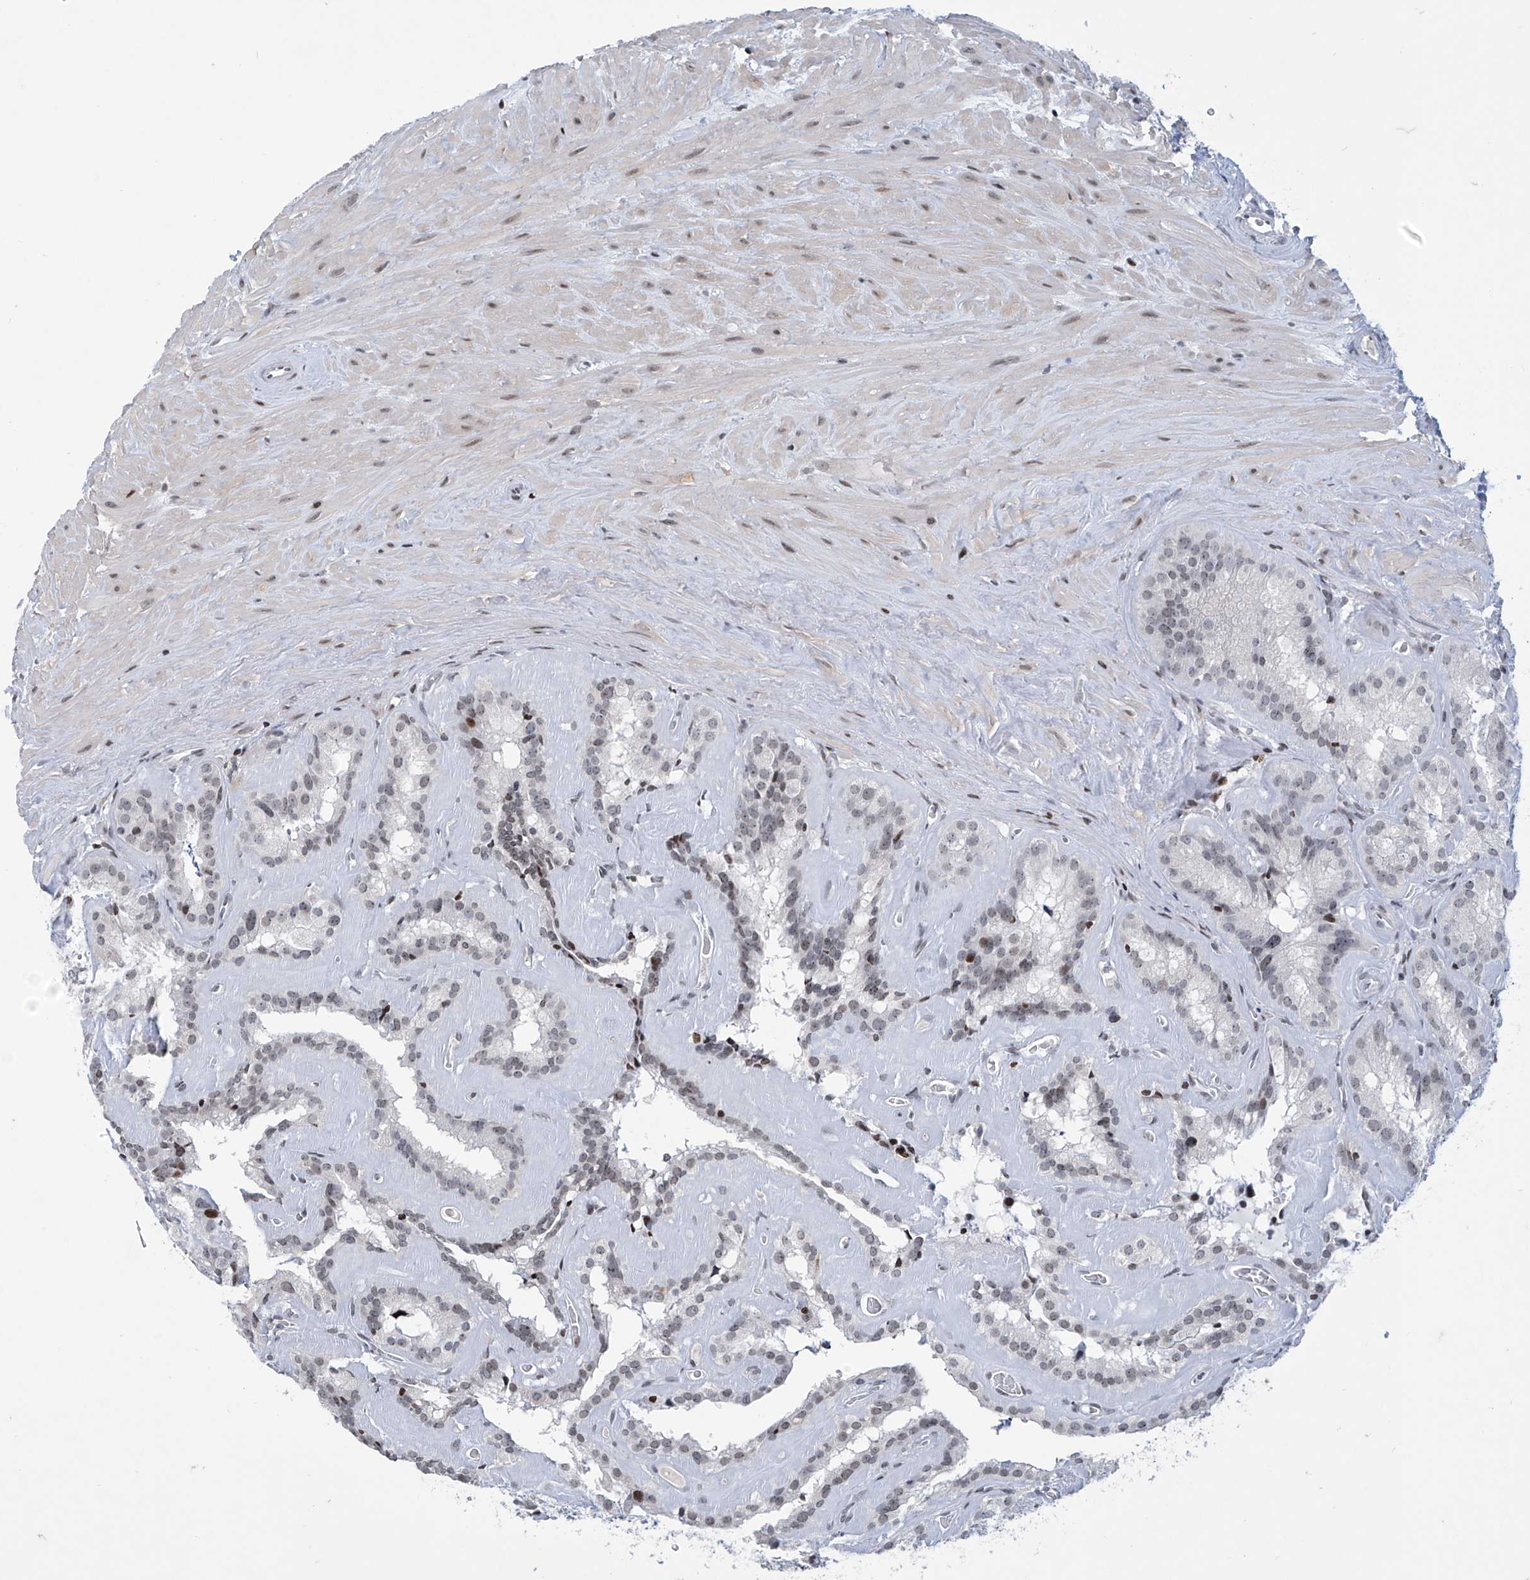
{"staining": {"intensity": "moderate", "quantity": "25%-75%", "location": "nuclear"}, "tissue": "seminal vesicle", "cell_type": "Glandular cells", "image_type": "normal", "snomed": [{"axis": "morphology", "description": "Normal tissue, NOS"}, {"axis": "topography", "description": "Prostate"}, {"axis": "topography", "description": "Seminal veicle"}], "caption": "Immunohistochemistry (IHC) histopathology image of benign seminal vesicle stained for a protein (brown), which reveals medium levels of moderate nuclear positivity in approximately 25%-75% of glandular cells.", "gene": "RFX7", "patient": {"sex": "male", "age": 59}}